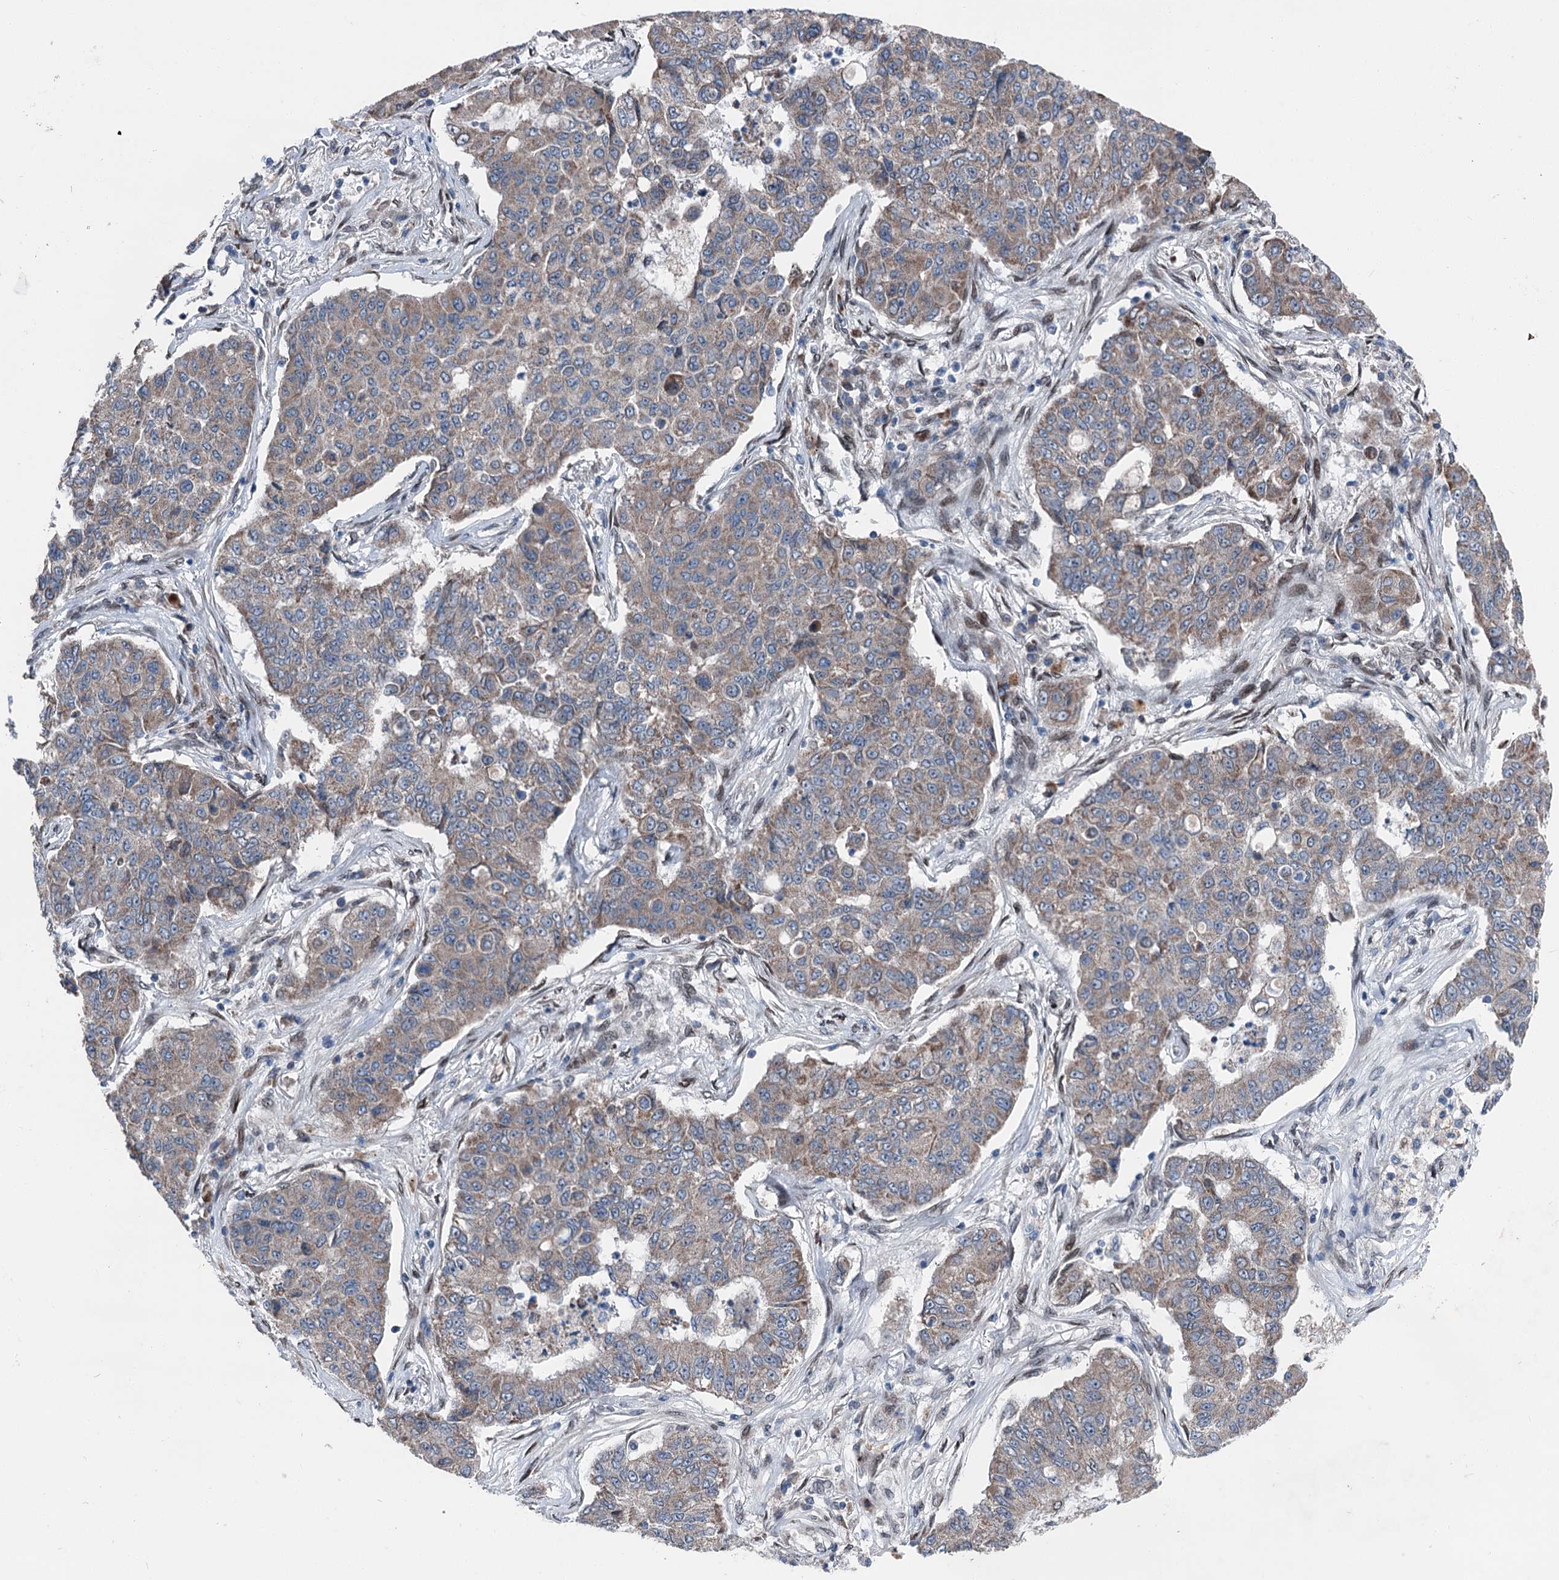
{"staining": {"intensity": "weak", "quantity": "25%-75%", "location": "cytoplasmic/membranous"}, "tissue": "lung cancer", "cell_type": "Tumor cells", "image_type": "cancer", "snomed": [{"axis": "morphology", "description": "Squamous cell carcinoma, NOS"}, {"axis": "topography", "description": "Lung"}], "caption": "Protein staining displays weak cytoplasmic/membranous staining in about 25%-75% of tumor cells in lung cancer (squamous cell carcinoma).", "gene": "MRPL14", "patient": {"sex": "male", "age": 74}}